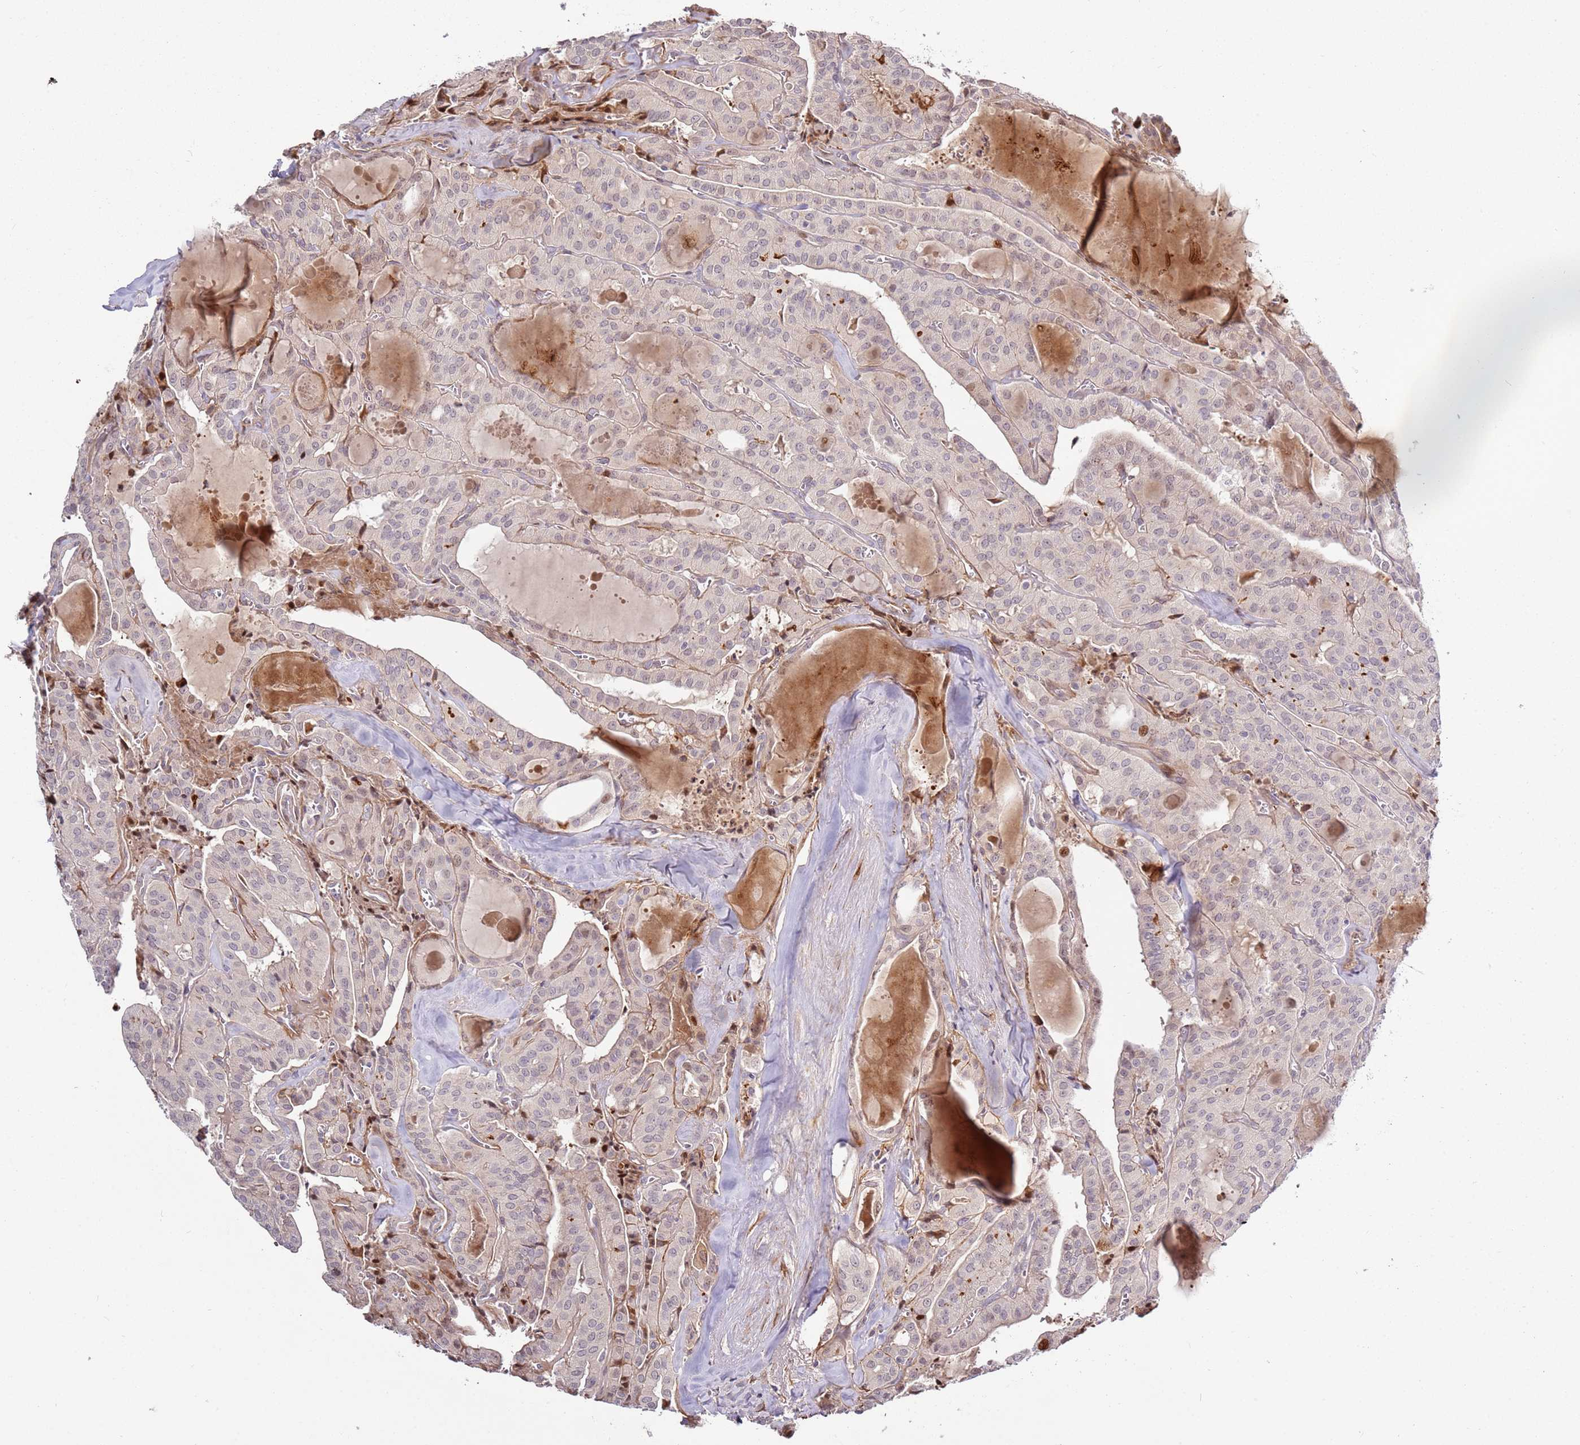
{"staining": {"intensity": "negative", "quantity": "none", "location": "none"}, "tissue": "thyroid cancer", "cell_type": "Tumor cells", "image_type": "cancer", "snomed": [{"axis": "morphology", "description": "Papillary adenocarcinoma, NOS"}, {"axis": "topography", "description": "Thyroid gland"}], "caption": "Micrograph shows no protein staining in tumor cells of thyroid cancer tissue. (IHC, brightfield microscopy, high magnification).", "gene": "RHBDL1", "patient": {"sex": "male", "age": 52}}